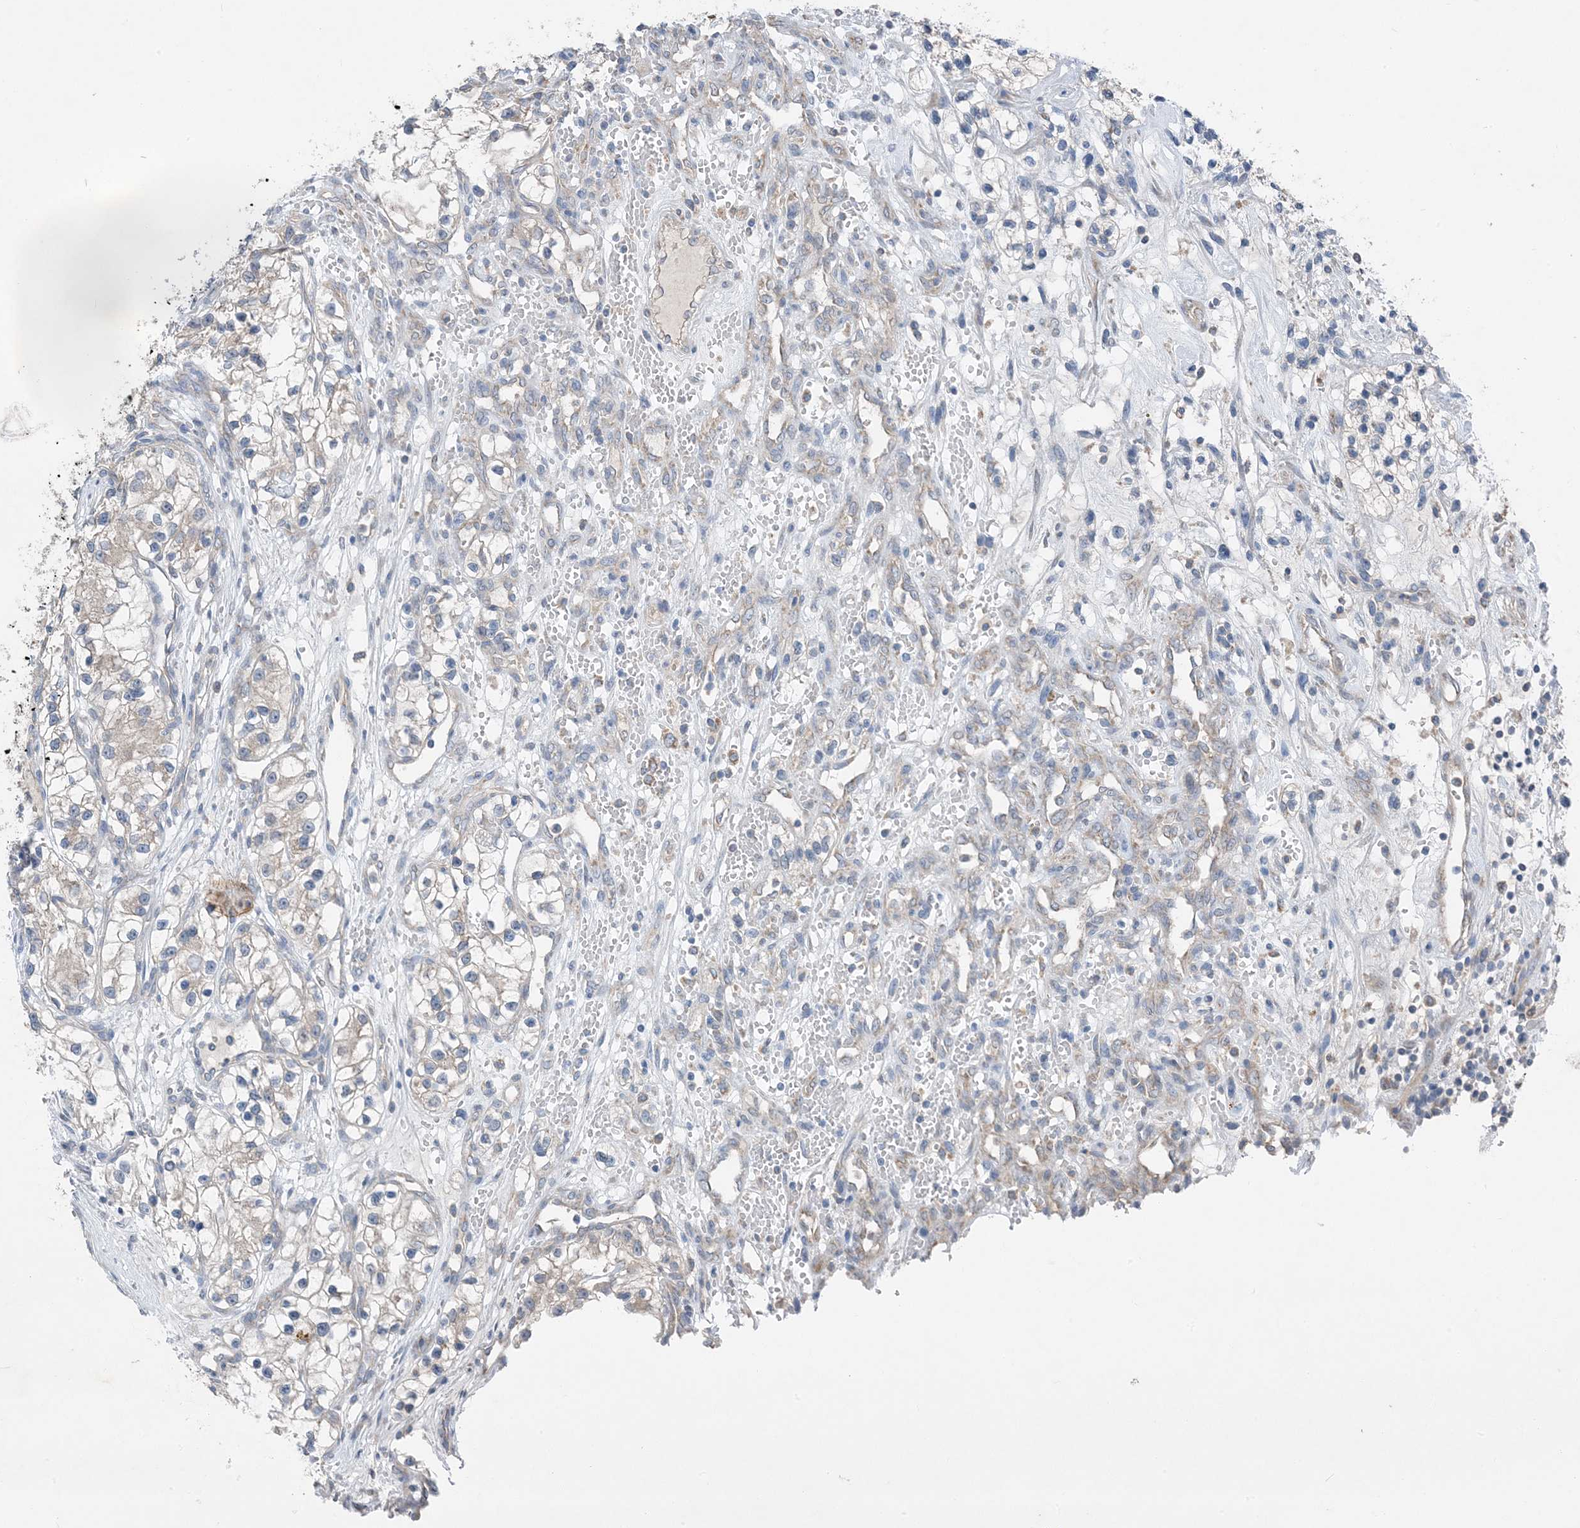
{"staining": {"intensity": "weak", "quantity": "<25%", "location": "cytoplasmic/membranous"}, "tissue": "renal cancer", "cell_type": "Tumor cells", "image_type": "cancer", "snomed": [{"axis": "morphology", "description": "Adenocarcinoma, NOS"}, {"axis": "topography", "description": "Kidney"}], "caption": "This is an IHC micrograph of adenocarcinoma (renal). There is no positivity in tumor cells.", "gene": "DHX30", "patient": {"sex": "female", "age": 57}}